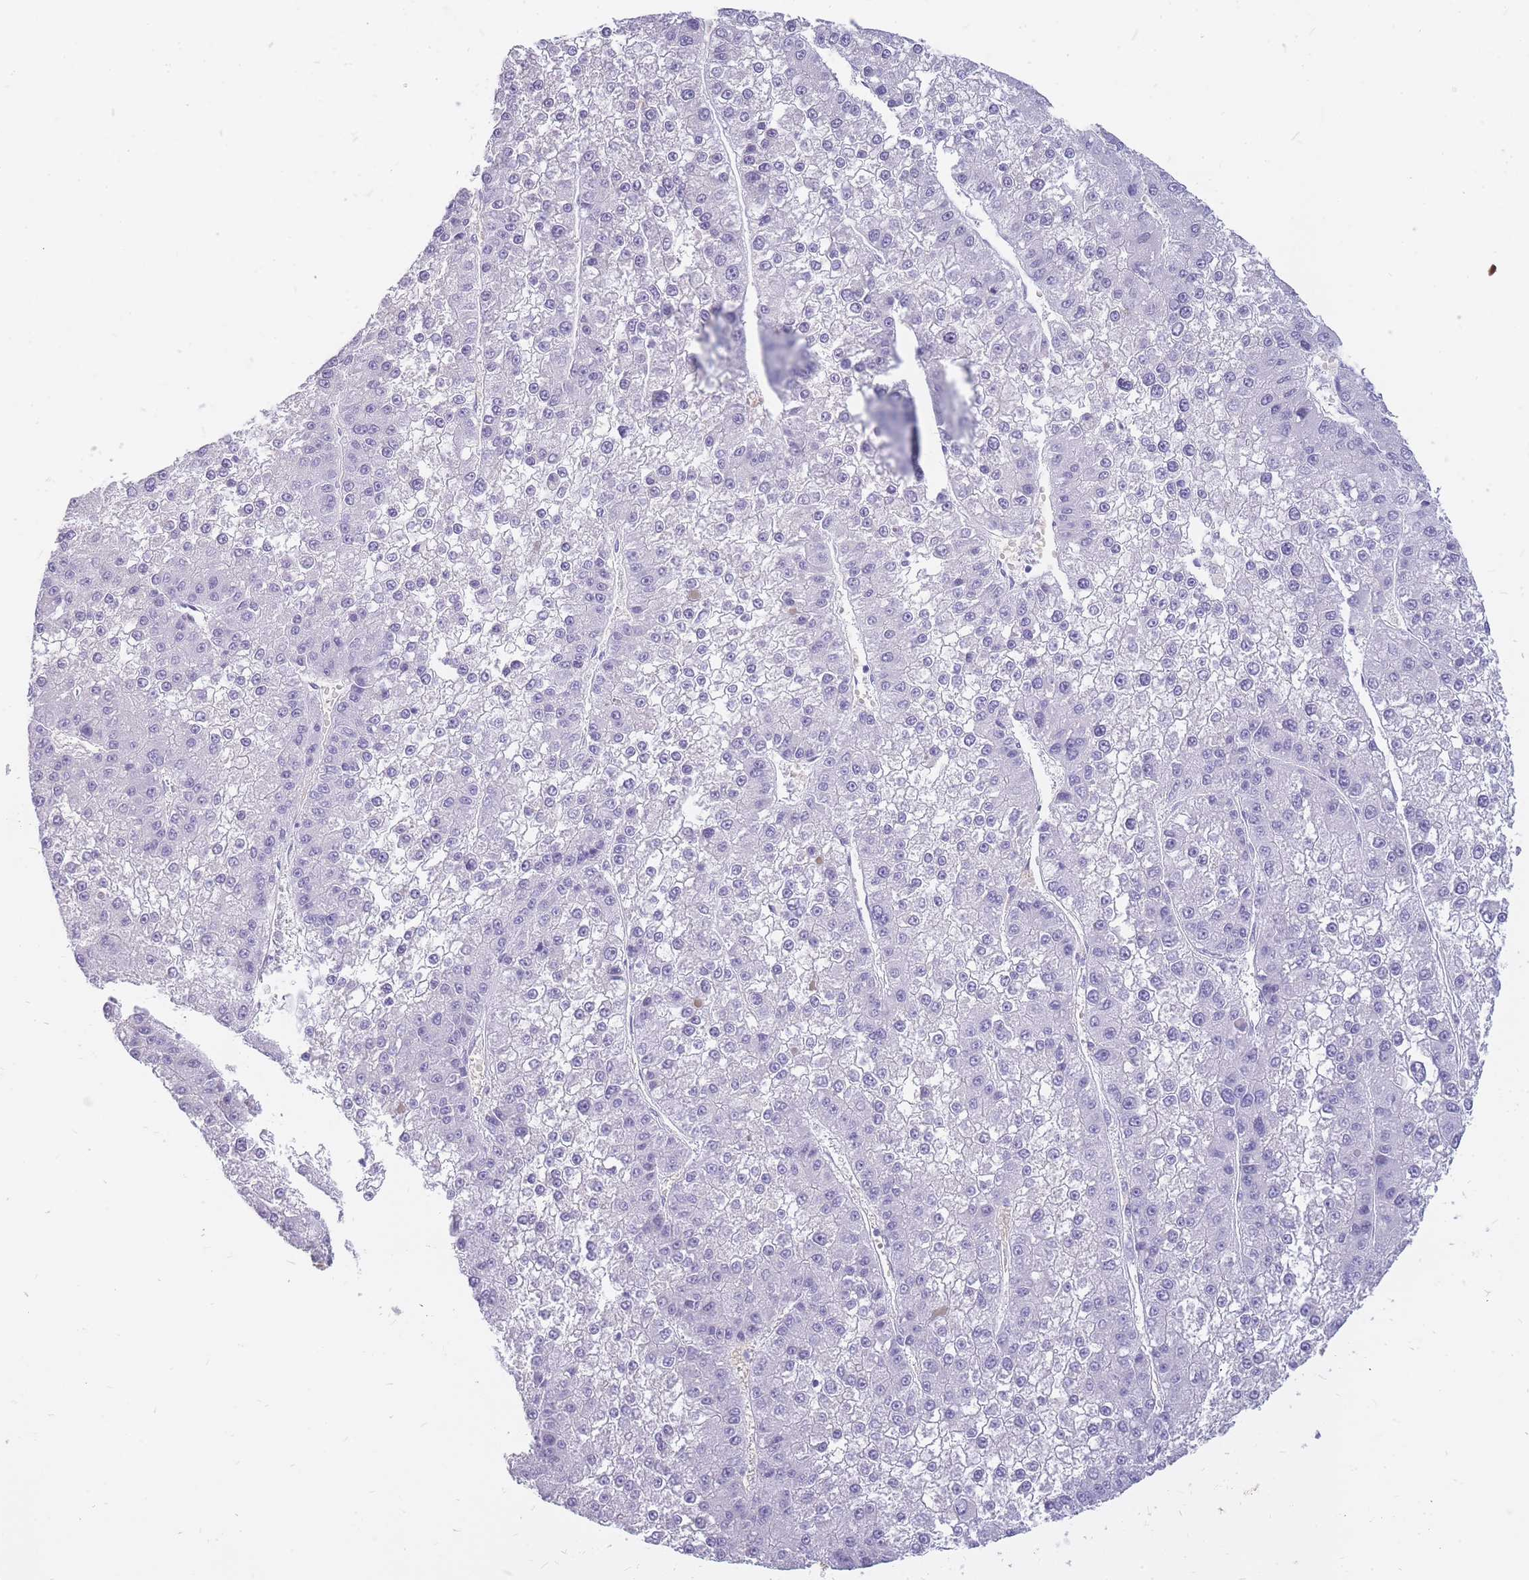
{"staining": {"intensity": "negative", "quantity": "none", "location": "none"}, "tissue": "liver cancer", "cell_type": "Tumor cells", "image_type": "cancer", "snomed": [{"axis": "morphology", "description": "Carcinoma, Hepatocellular, NOS"}, {"axis": "topography", "description": "Liver"}], "caption": "DAB immunohistochemical staining of liver cancer (hepatocellular carcinoma) displays no significant expression in tumor cells.", "gene": "INS", "patient": {"sex": "female", "age": 73}}